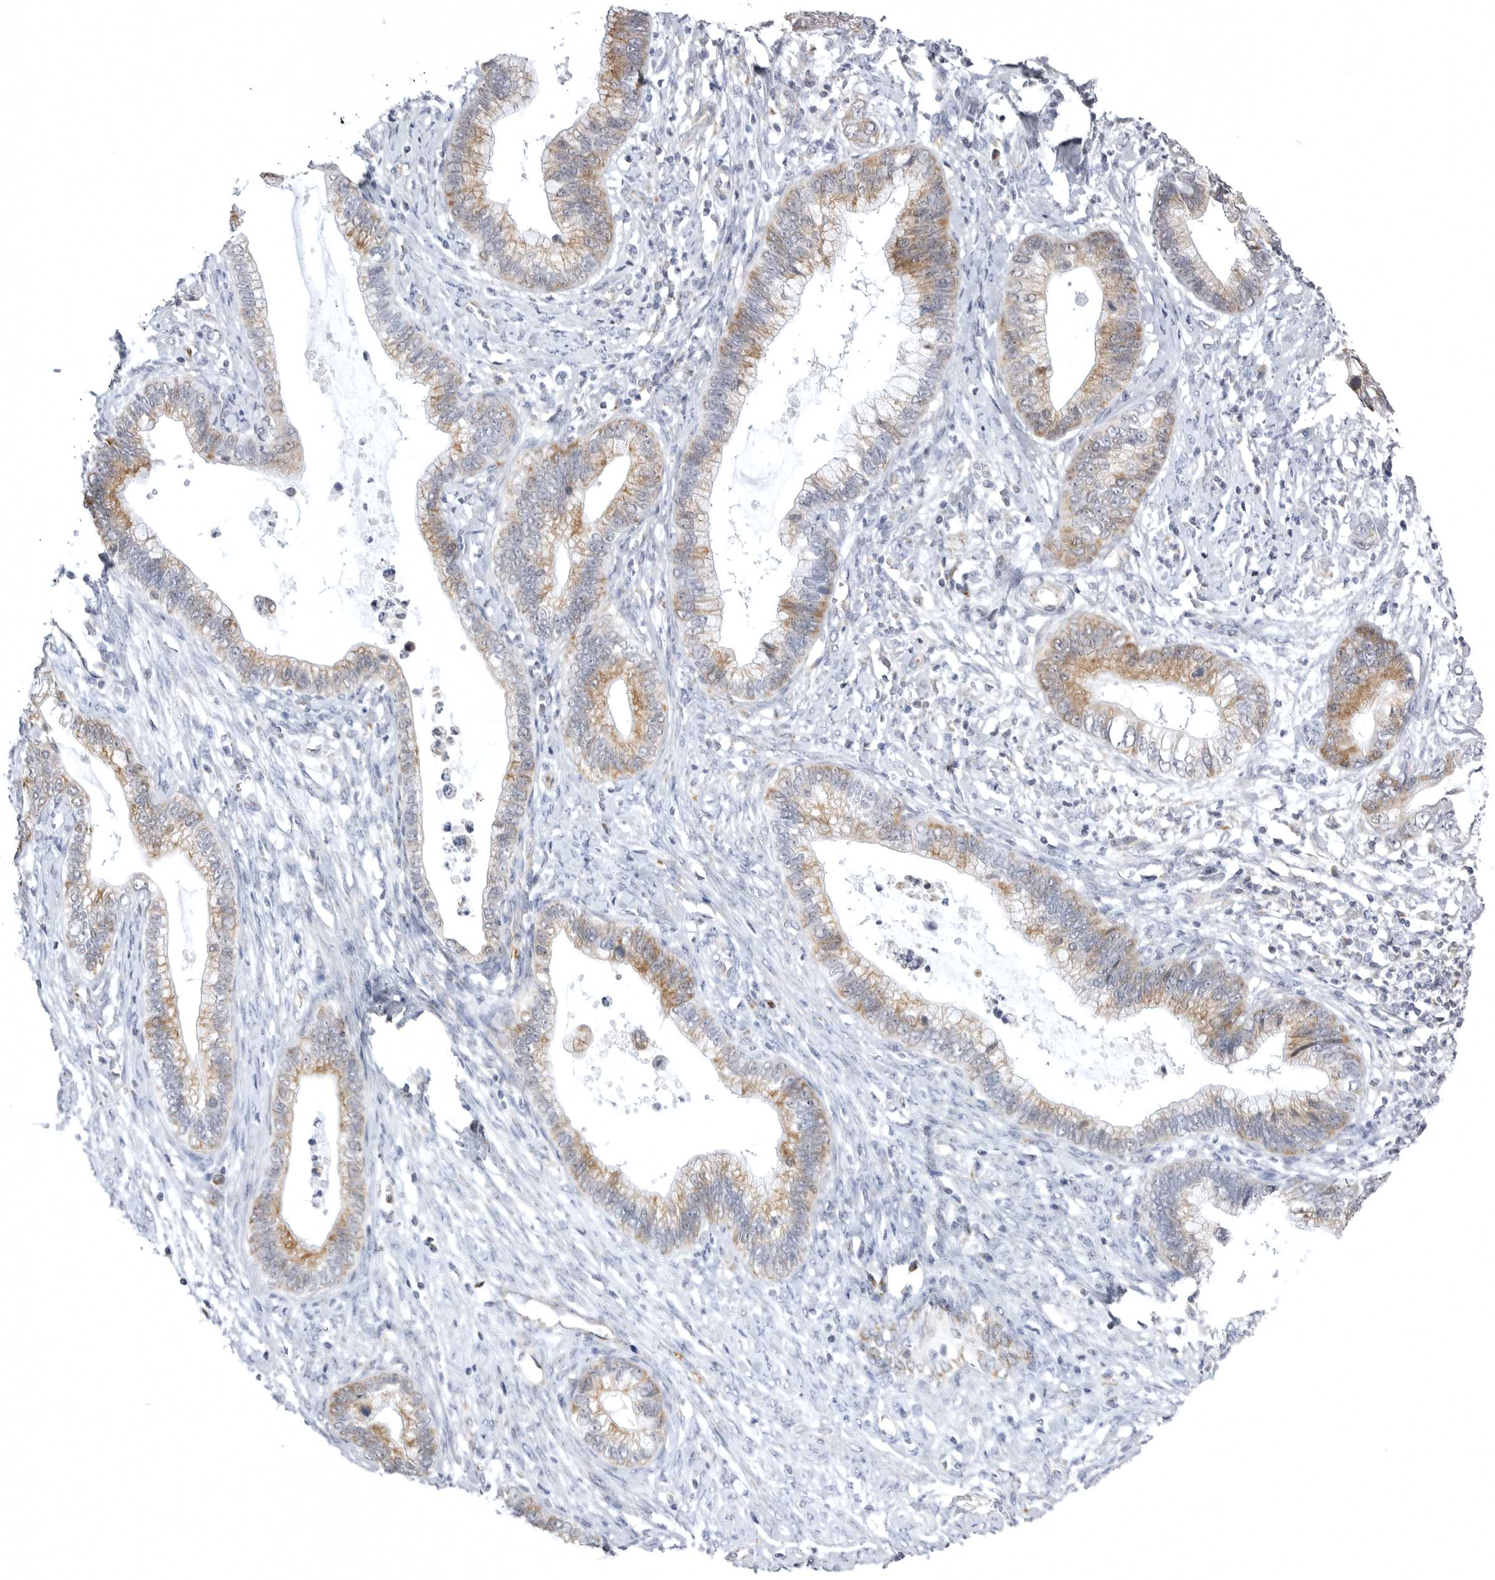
{"staining": {"intensity": "moderate", "quantity": ">75%", "location": "cytoplasmic/membranous"}, "tissue": "cervical cancer", "cell_type": "Tumor cells", "image_type": "cancer", "snomed": [{"axis": "morphology", "description": "Adenocarcinoma, NOS"}, {"axis": "topography", "description": "Cervix"}], "caption": "An image of human cervical adenocarcinoma stained for a protein exhibits moderate cytoplasmic/membranous brown staining in tumor cells.", "gene": "TUFM", "patient": {"sex": "female", "age": 44}}